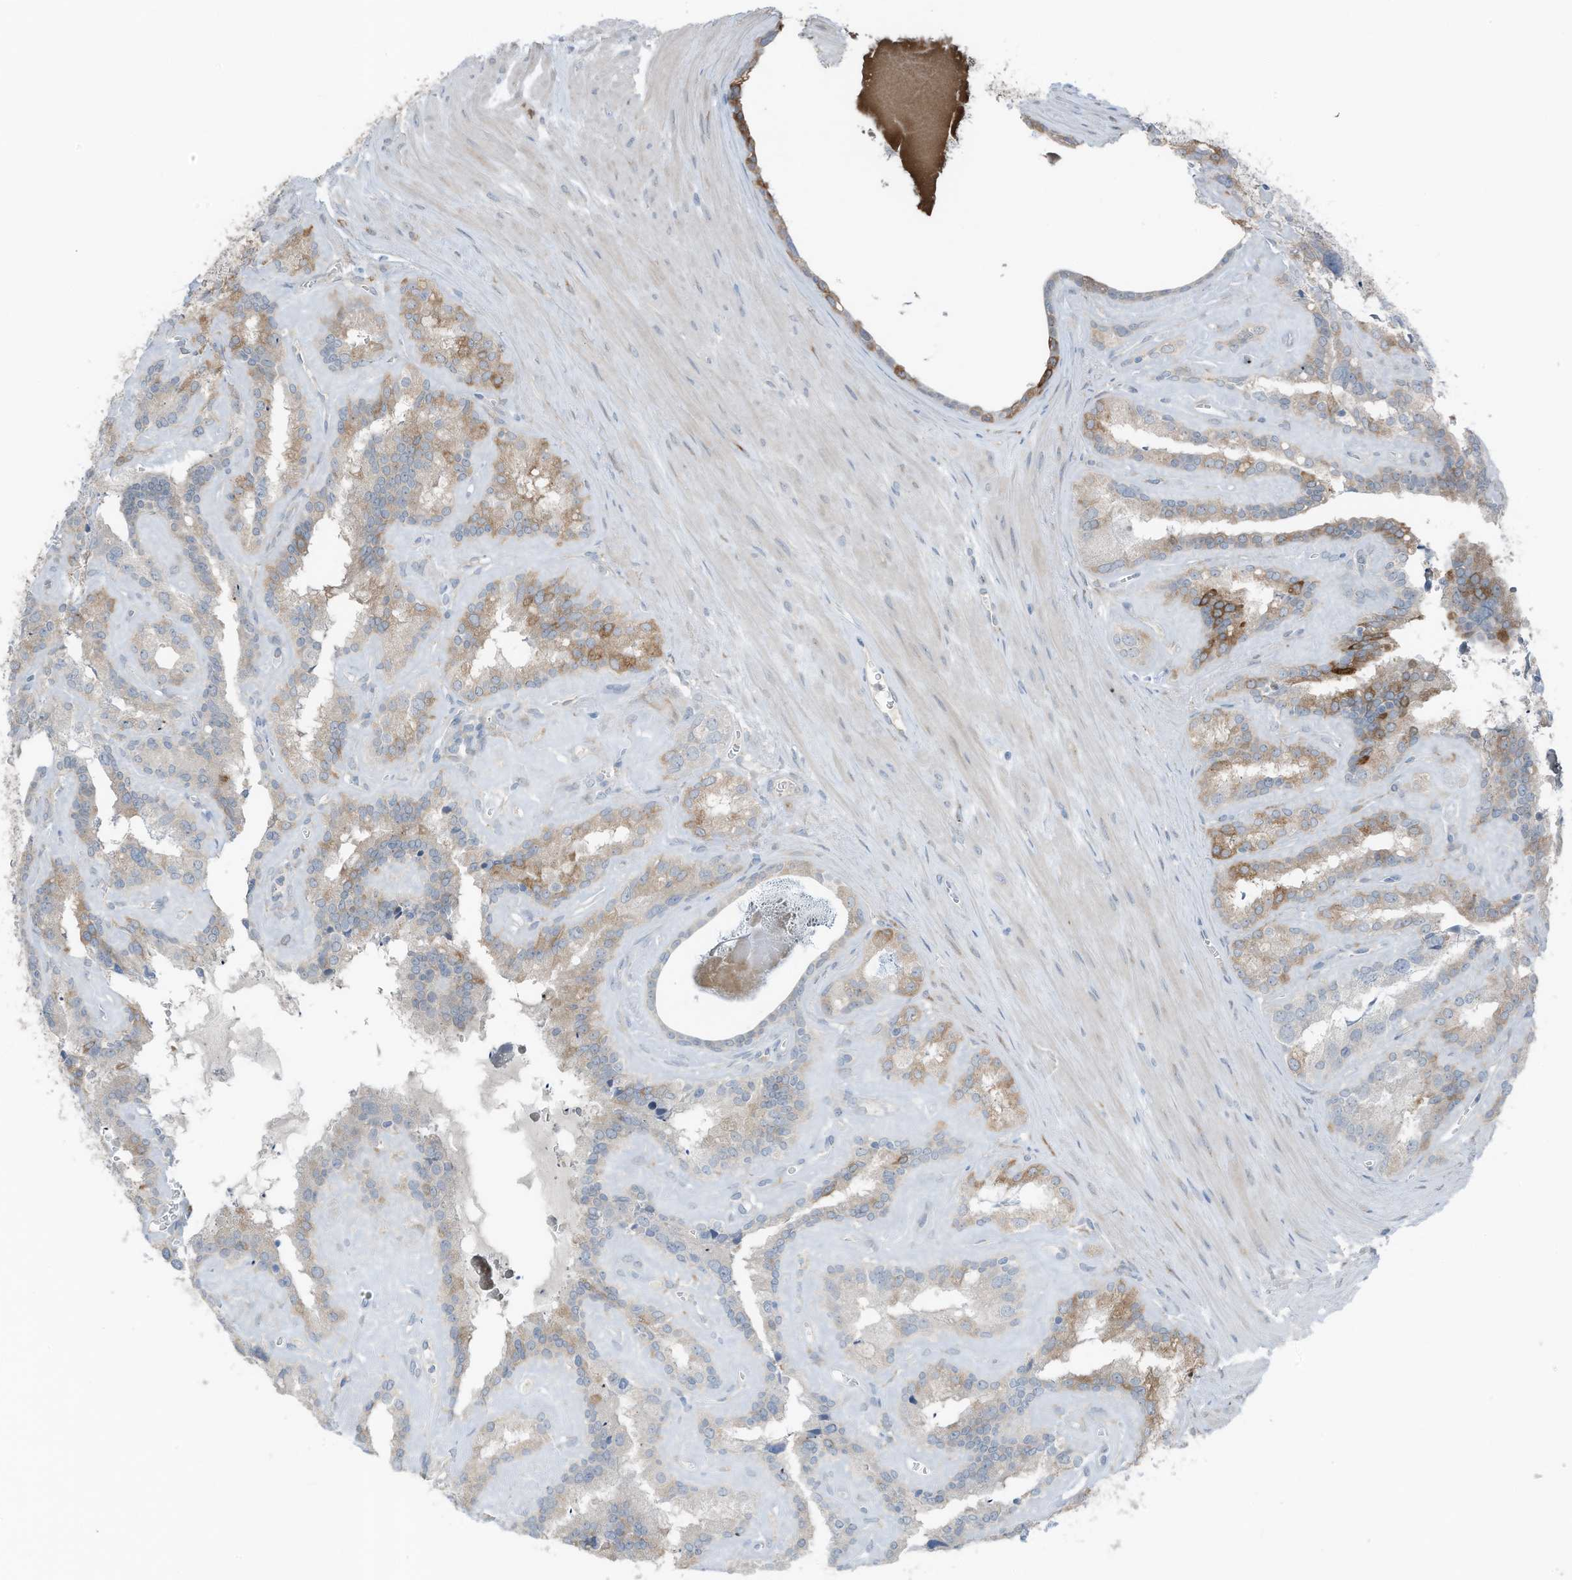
{"staining": {"intensity": "moderate", "quantity": "<25%", "location": "cytoplasmic/membranous"}, "tissue": "seminal vesicle", "cell_type": "Glandular cells", "image_type": "normal", "snomed": [{"axis": "morphology", "description": "Normal tissue, NOS"}, {"axis": "topography", "description": "Prostate"}, {"axis": "topography", "description": "Seminal veicle"}], "caption": "Protein analysis of normal seminal vesicle displays moderate cytoplasmic/membranous staining in approximately <25% of glandular cells.", "gene": "ARHGEF33", "patient": {"sex": "male", "age": 59}}